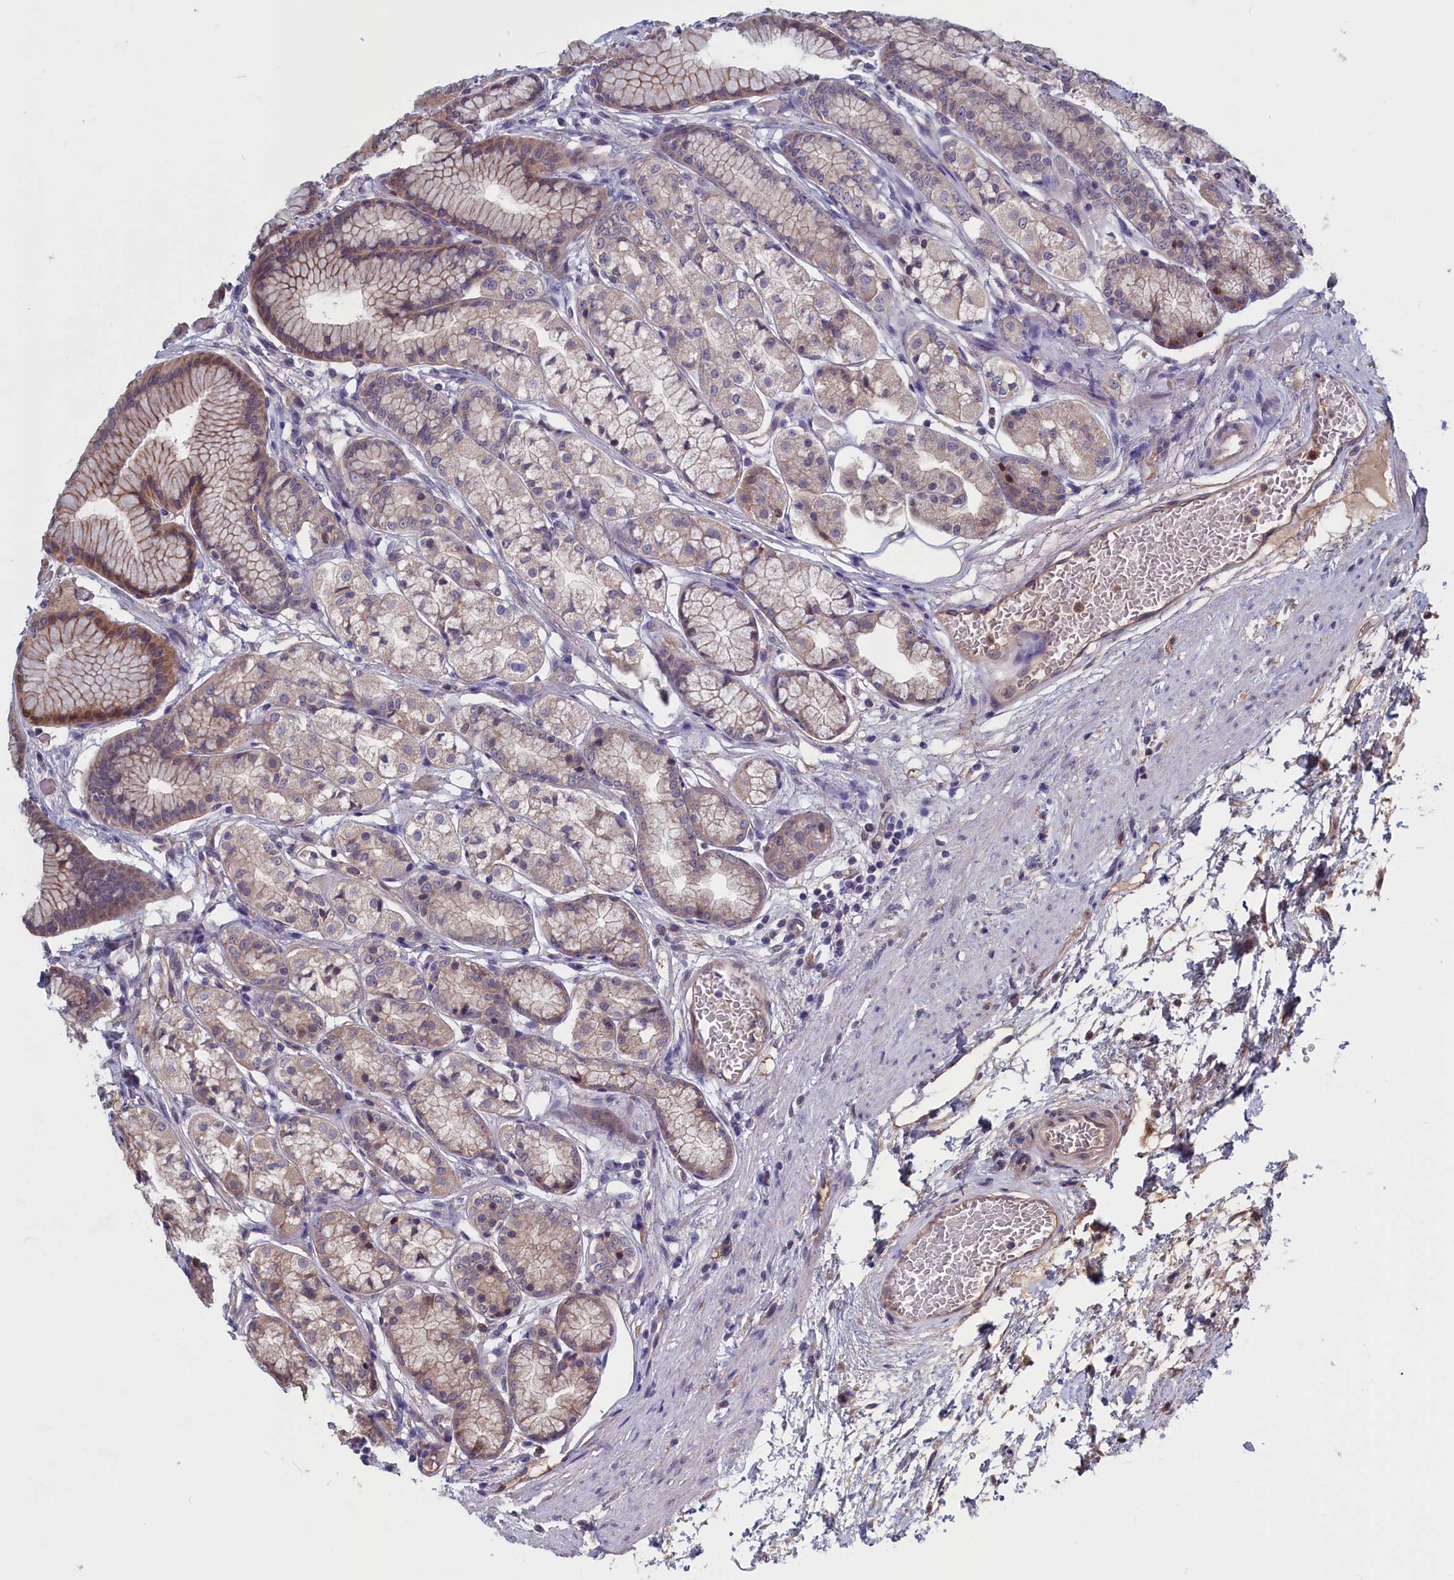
{"staining": {"intensity": "moderate", "quantity": "25%-75%", "location": "cytoplasmic/membranous"}, "tissue": "stomach", "cell_type": "Glandular cells", "image_type": "normal", "snomed": [{"axis": "morphology", "description": "Normal tissue, NOS"}, {"axis": "morphology", "description": "Adenocarcinoma, NOS"}, {"axis": "morphology", "description": "Adenocarcinoma, High grade"}, {"axis": "topography", "description": "Stomach, upper"}, {"axis": "topography", "description": "Stomach"}], "caption": "Glandular cells display medium levels of moderate cytoplasmic/membranous expression in approximately 25%-75% of cells in benign stomach.", "gene": "PLP2", "patient": {"sex": "female", "age": 65}}